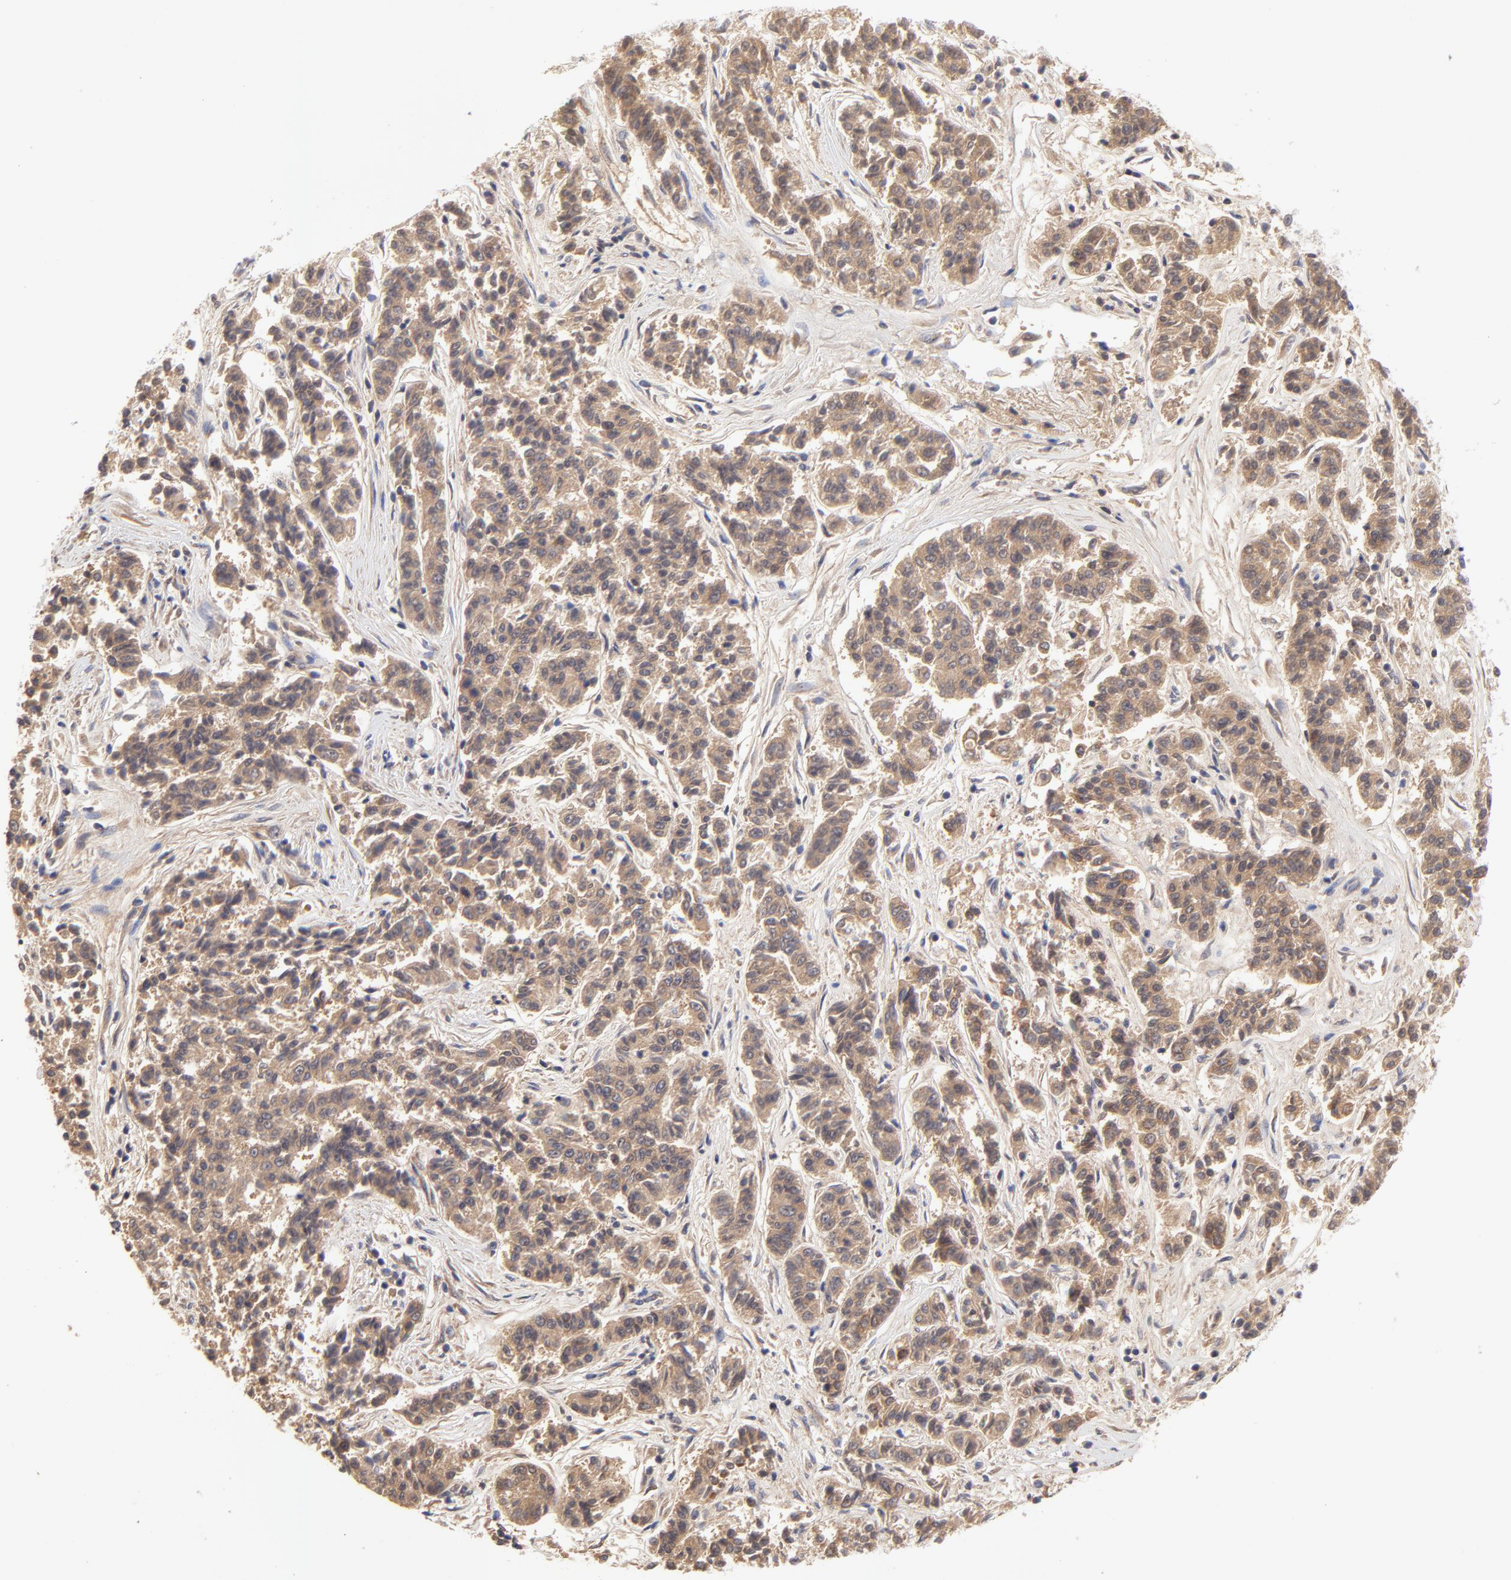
{"staining": {"intensity": "moderate", "quantity": ">75%", "location": "cytoplasmic/membranous"}, "tissue": "lung cancer", "cell_type": "Tumor cells", "image_type": "cancer", "snomed": [{"axis": "morphology", "description": "Adenocarcinoma, NOS"}, {"axis": "topography", "description": "Lung"}], "caption": "Protein expression analysis of human lung cancer (adenocarcinoma) reveals moderate cytoplasmic/membranous expression in approximately >75% of tumor cells.", "gene": "PCMT1", "patient": {"sex": "male", "age": 84}}